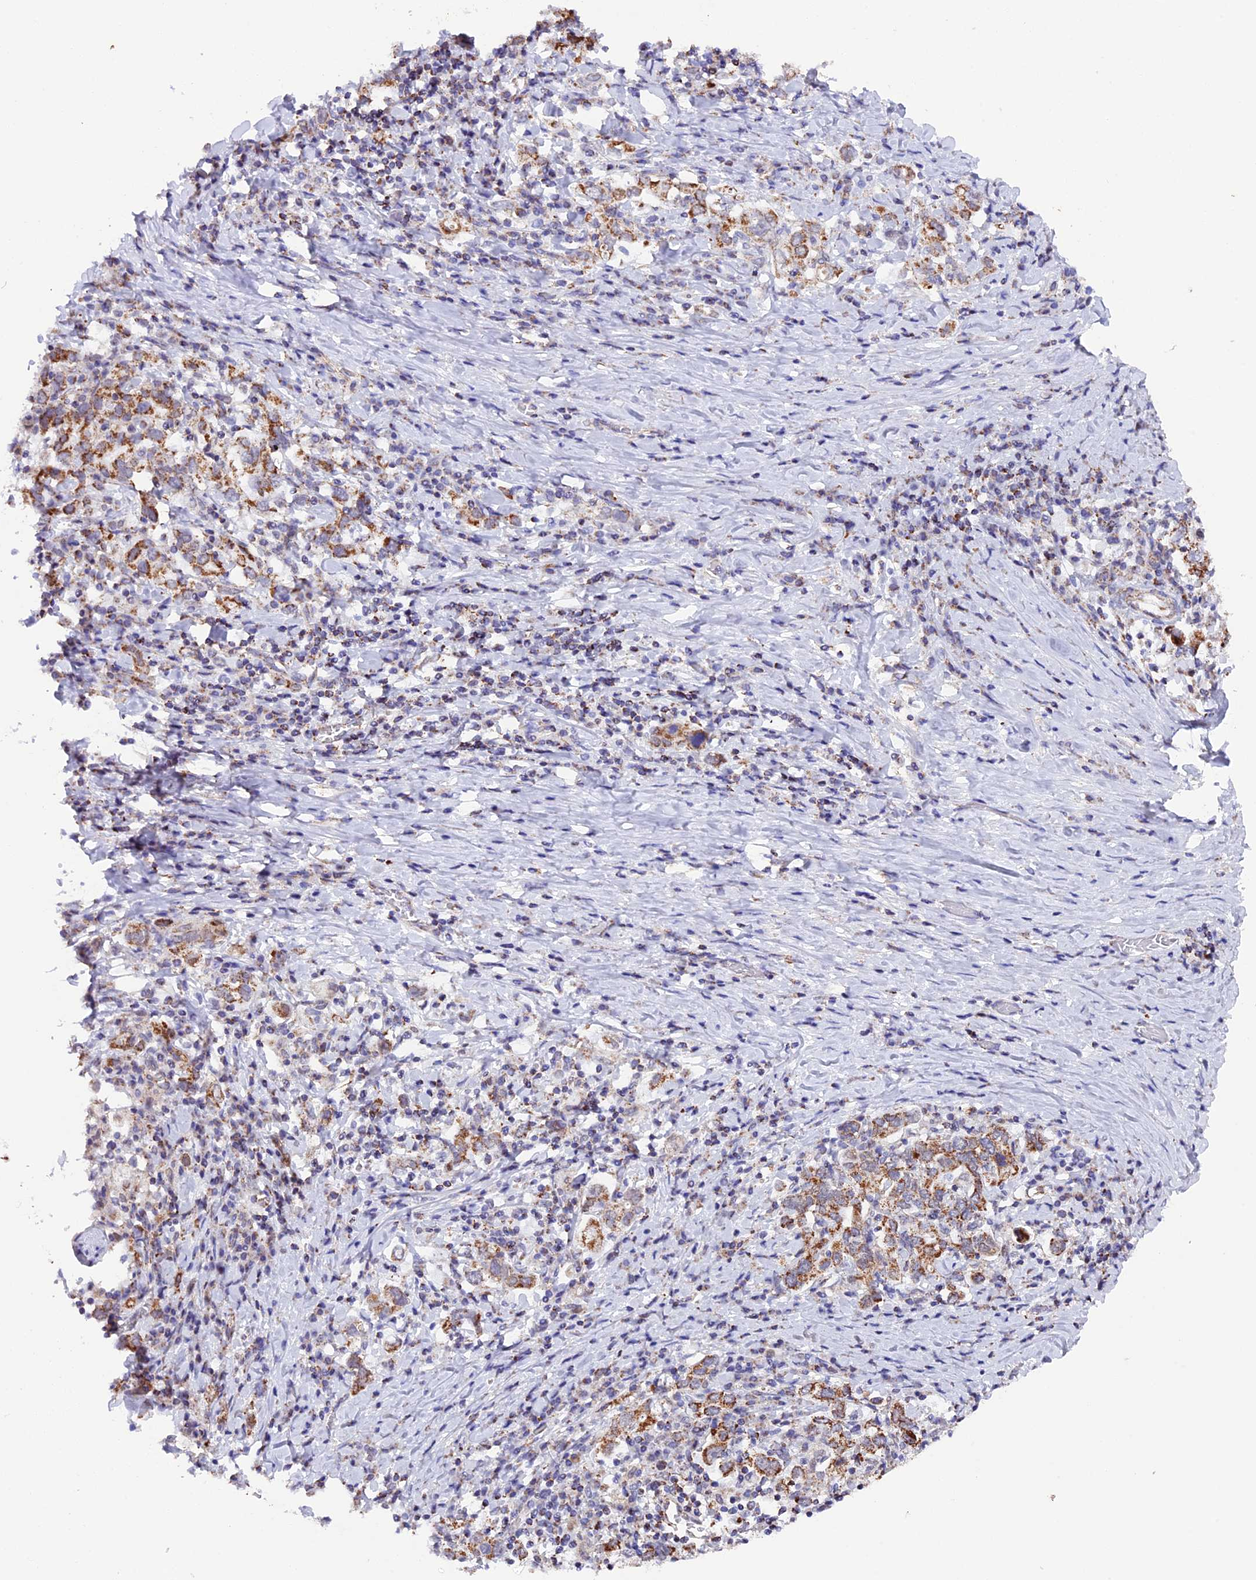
{"staining": {"intensity": "moderate", "quantity": ">75%", "location": "cytoplasmic/membranous"}, "tissue": "stomach cancer", "cell_type": "Tumor cells", "image_type": "cancer", "snomed": [{"axis": "morphology", "description": "Adenocarcinoma, NOS"}, {"axis": "topography", "description": "Stomach, upper"}, {"axis": "topography", "description": "Stomach"}], "caption": "Immunohistochemistry (IHC) of human stomach cancer (adenocarcinoma) displays medium levels of moderate cytoplasmic/membranous expression in approximately >75% of tumor cells.", "gene": "TFAM", "patient": {"sex": "male", "age": 62}}